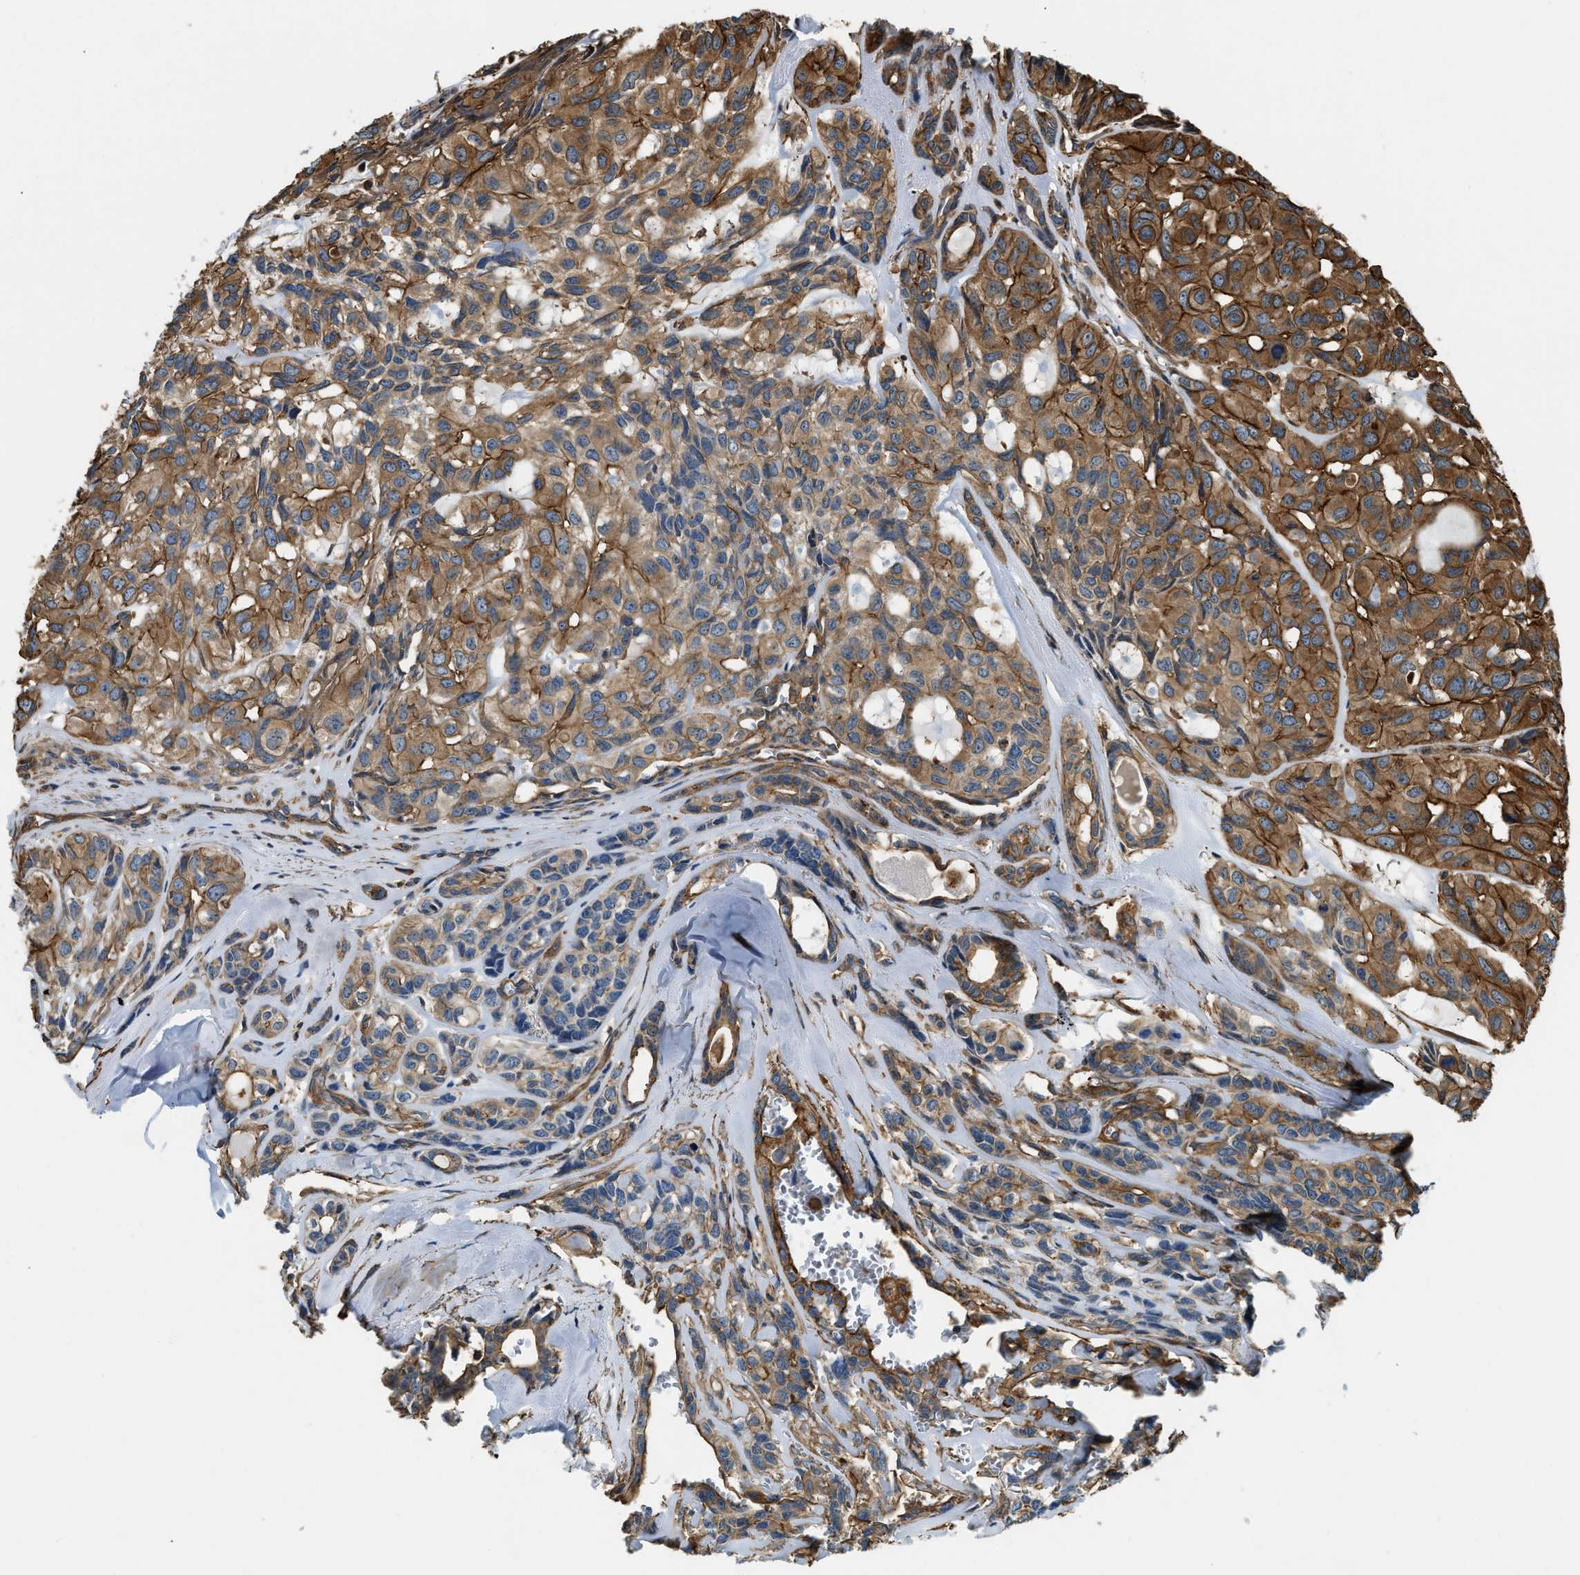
{"staining": {"intensity": "moderate", "quantity": ">75%", "location": "cytoplasmic/membranous"}, "tissue": "head and neck cancer", "cell_type": "Tumor cells", "image_type": "cancer", "snomed": [{"axis": "morphology", "description": "Adenocarcinoma, NOS"}, {"axis": "topography", "description": "Salivary gland, NOS"}, {"axis": "topography", "description": "Head-Neck"}], "caption": "Protein expression analysis of head and neck cancer (adenocarcinoma) shows moderate cytoplasmic/membranous expression in approximately >75% of tumor cells.", "gene": "YARS1", "patient": {"sex": "female", "age": 76}}